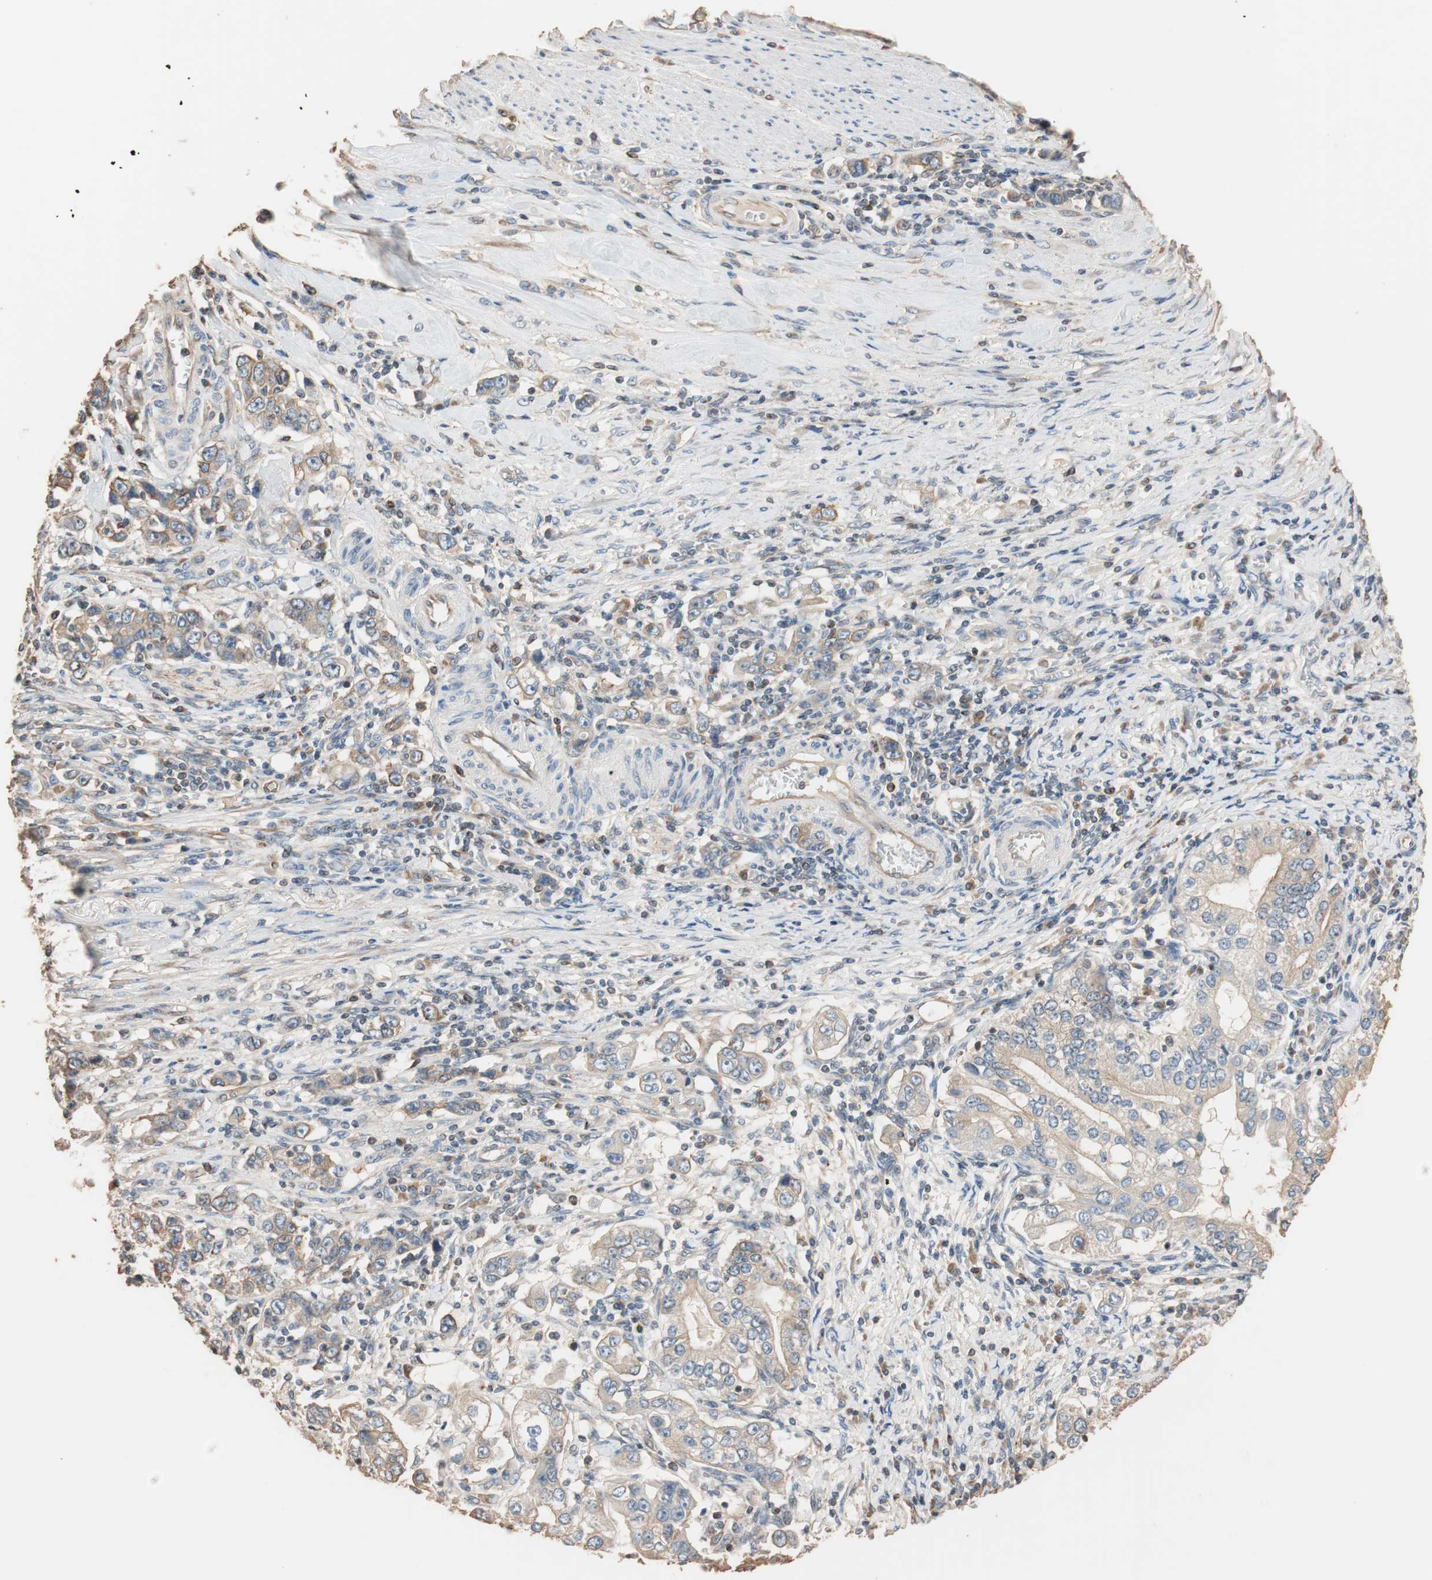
{"staining": {"intensity": "moderate", "quantity": "25%-75%", "location": "cytoplasmic/membranous"}, "tissue": "stomach cancer", "cell_type": "Tumor cells", "image_type": "cancer", "snomed": [{"axis": "morphology", "description": "Adenocarcinoma, NOS"}, {"axis": "topography", "description": "Stomach, lower"}], "caption": "DAB immunohistochemical staining of human adenocarcinoma (stomach) demonstrates moderate cytoplasmic/membranous protein positivity in approximately 25%-75% of tumor cells.", "gene": "TUBB", "patient": {"sex": "female", "age": 72}}